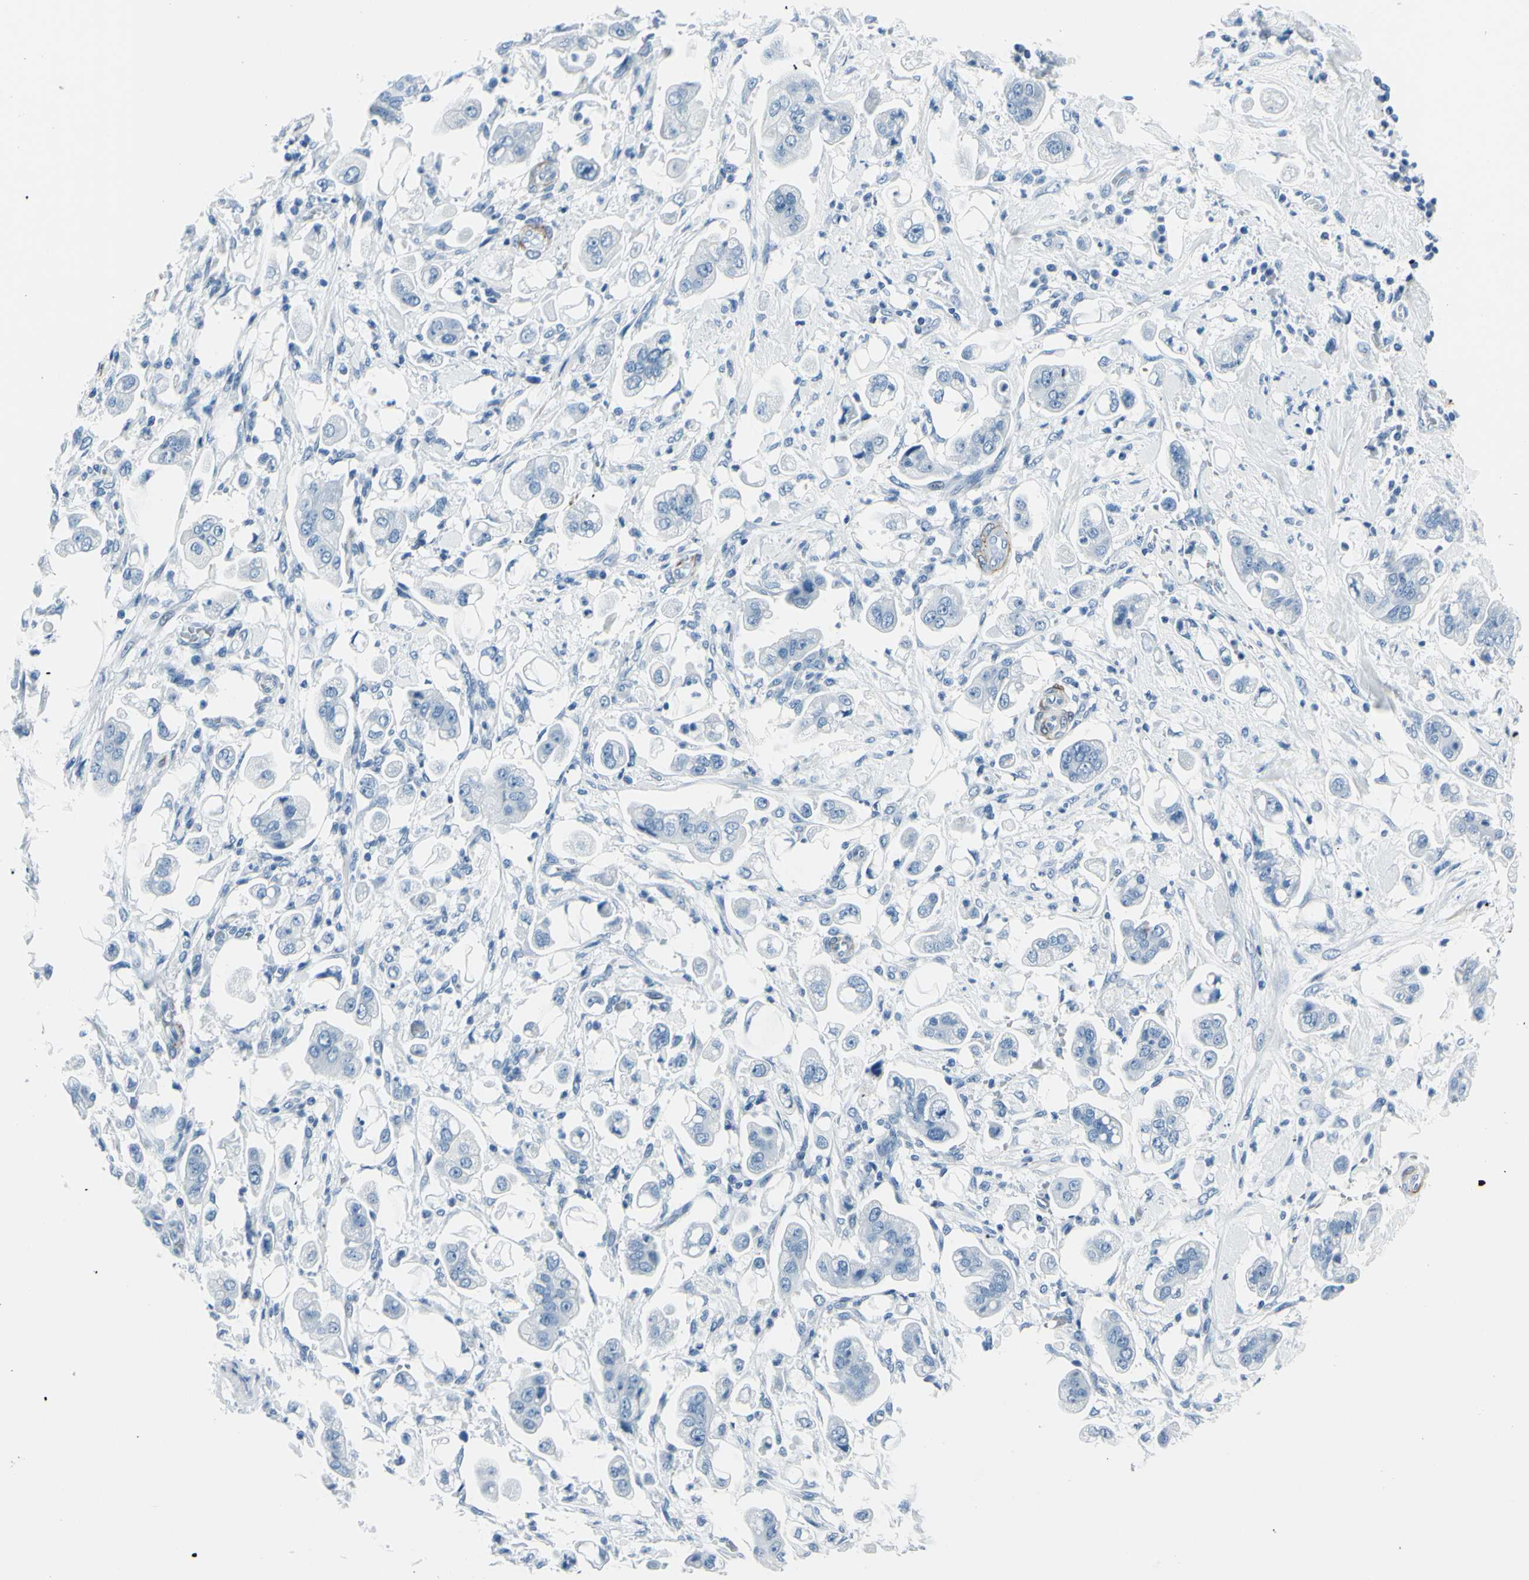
{"staining": {"intensity": "negative", "quantity": "none", "location": "none"}, "tissue": "stomach cancer", "cell_type": "Tumor cells", "image_type": "cancer", "snomed": [{"axis": "morphology", "description": "Adenocarcinoma, NOS"}, {"axis": "topography", "description": "Stomach"}], "caption": "Immunohistochemical staining of human adenocarcinoma (stomach) displays no significant positivity in tumor cells.", "gene": "CDH15", "patient": {"sex": "male", "age": 62}}